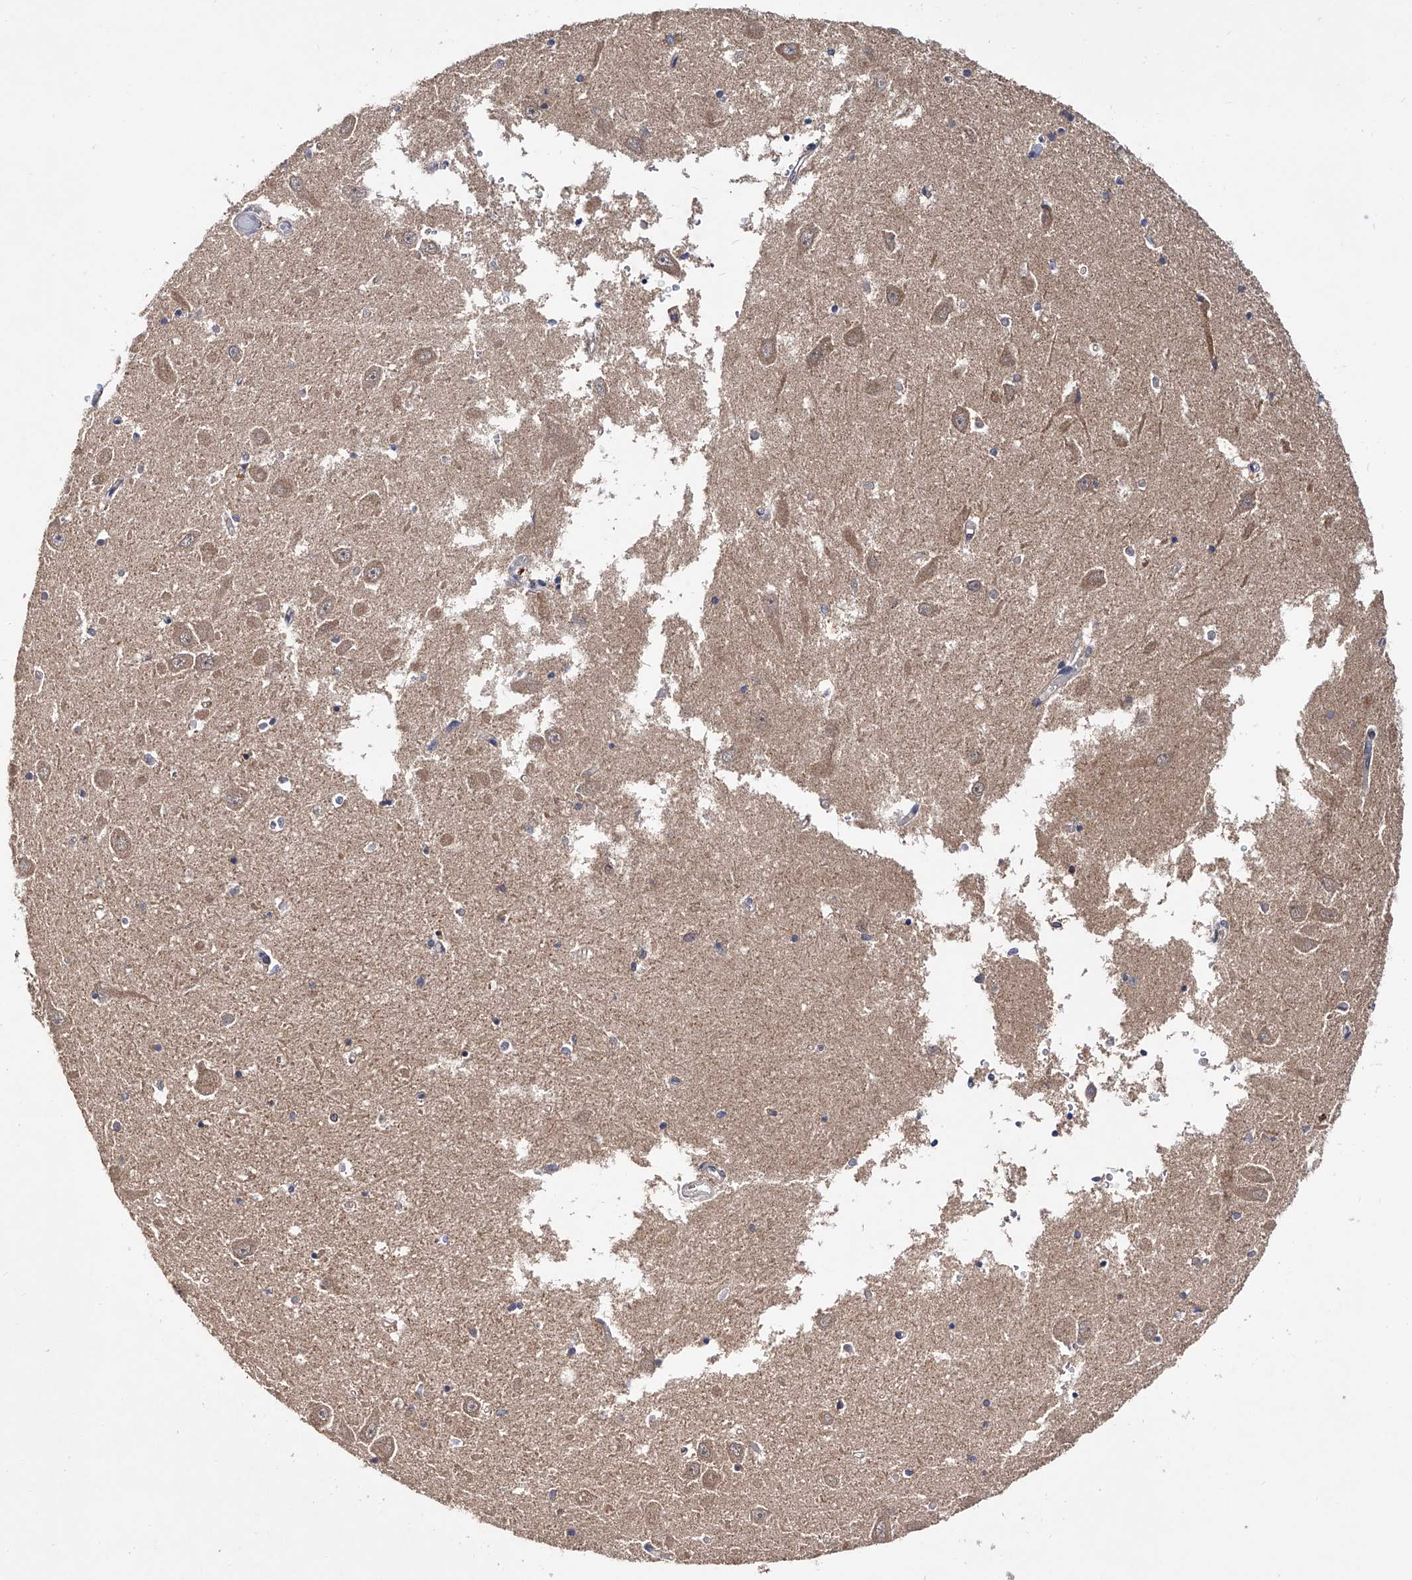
{"staining": {"intensity": "weak", "quantity": "<25%", "location": "cytoplasmic/membranous"}, "tissue": "hippocampus", "cell_type": "Glial cells", "image_type": "normal", "snomed": [{"axis": "morphology", "description": "Normal tissue, NOS"}, {"axis": "topography", "description": "Hippocampus"}], "caption": "IHC micrograph of benign human hippocampus stained for a protein (brown), which demonstrates no positivity in glial cells. Brightfield microscopy of IHC stained with DAB (3,3'-diaminobenzidine) (brown) and hematoxylin (blue), captured at high magnification.", "gene": "USP45", "patient": {"sex": "male", "age": 70}}